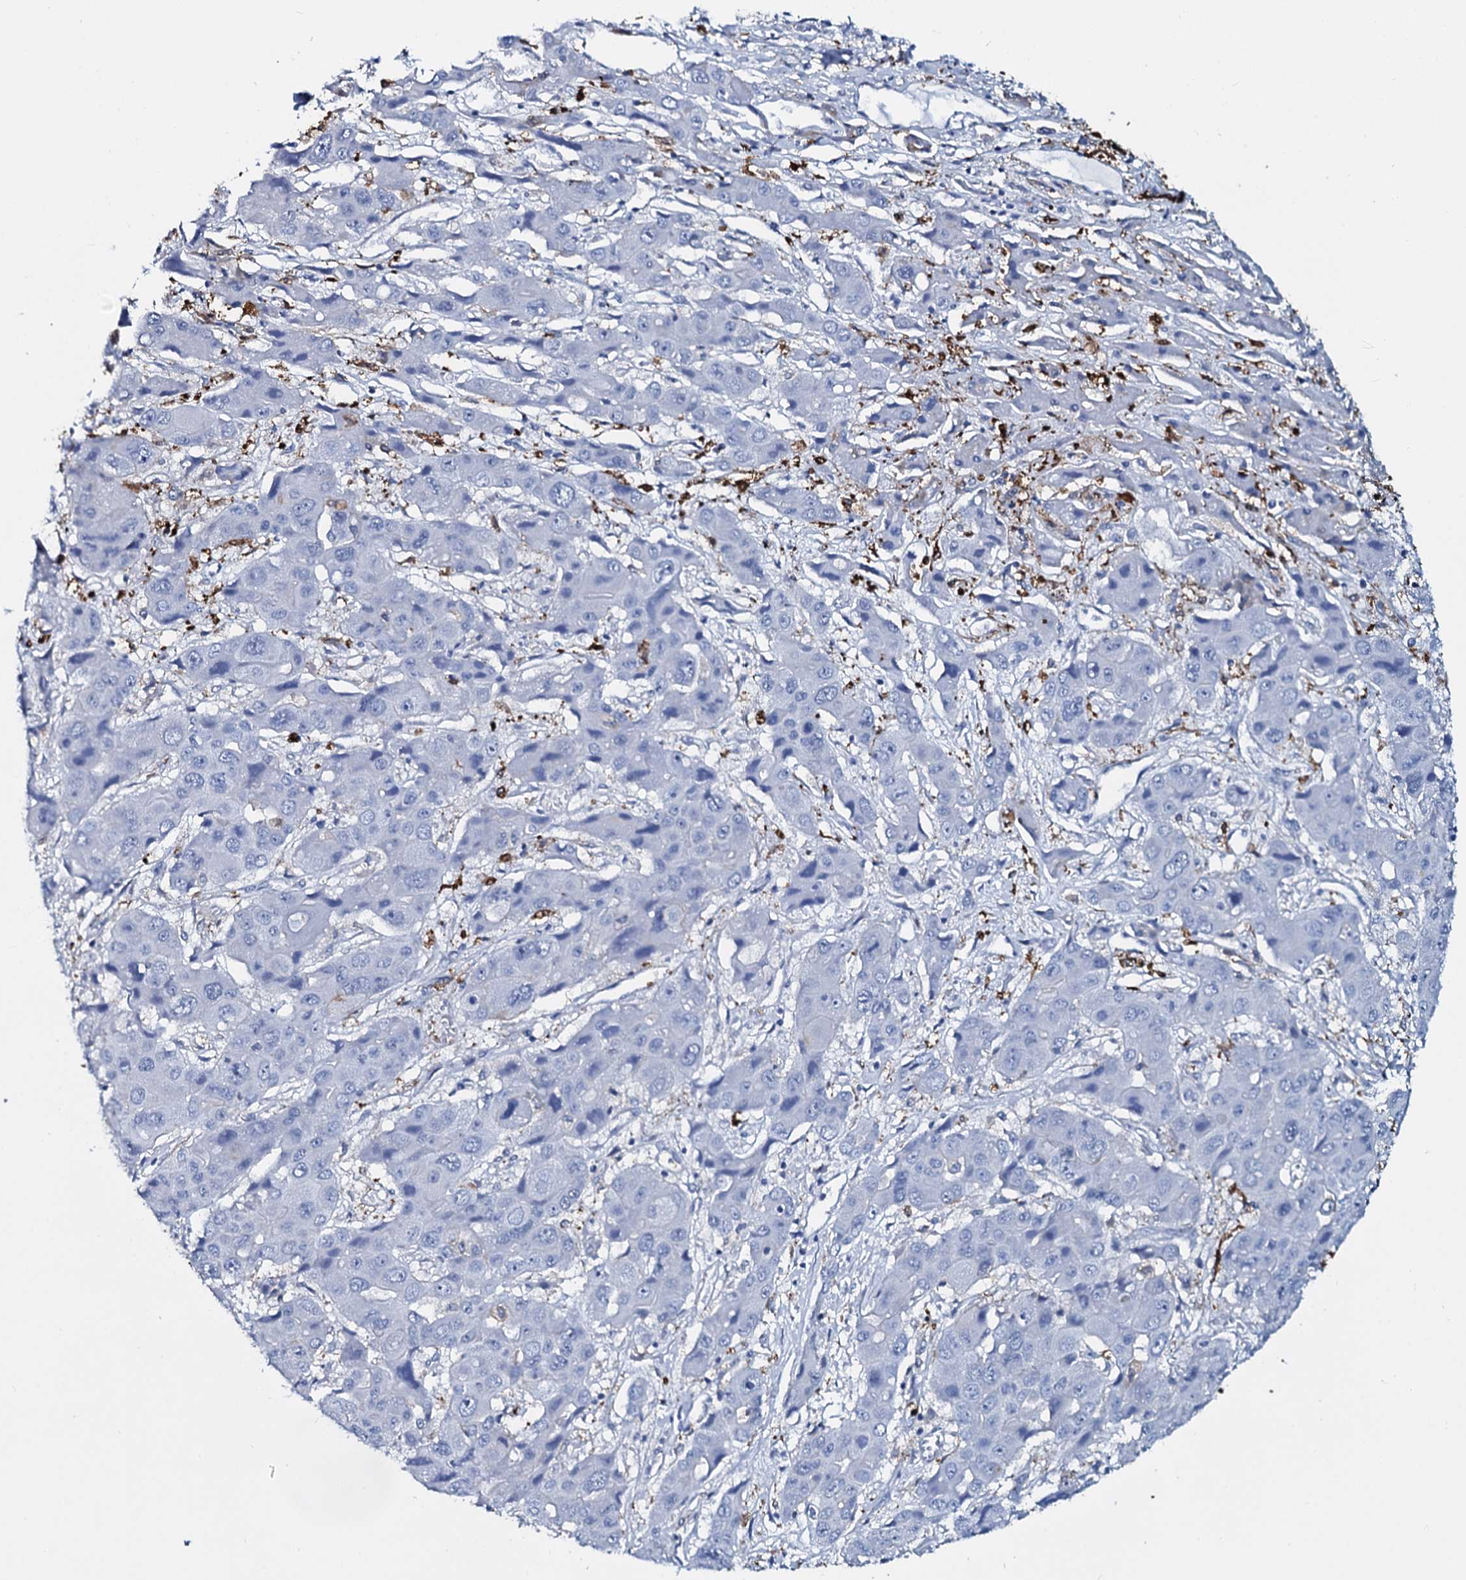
{"staining": {"intensity": "negative", "quantity": "none", "location": "none"}, "tissue": "liver cancer", "cell_type": "Tumor cells", "image_type": "cancer", "snomed": [{"axis": "morphology", "description": "Cholangiocarcinoma"}, {"axis": "topography", "description": "Liver"}], "caption": "The image shows no staining of tumor cells in liver cancer.", "gene": "SLC4A7", "patient": {"sex": "male", "age": 67}}